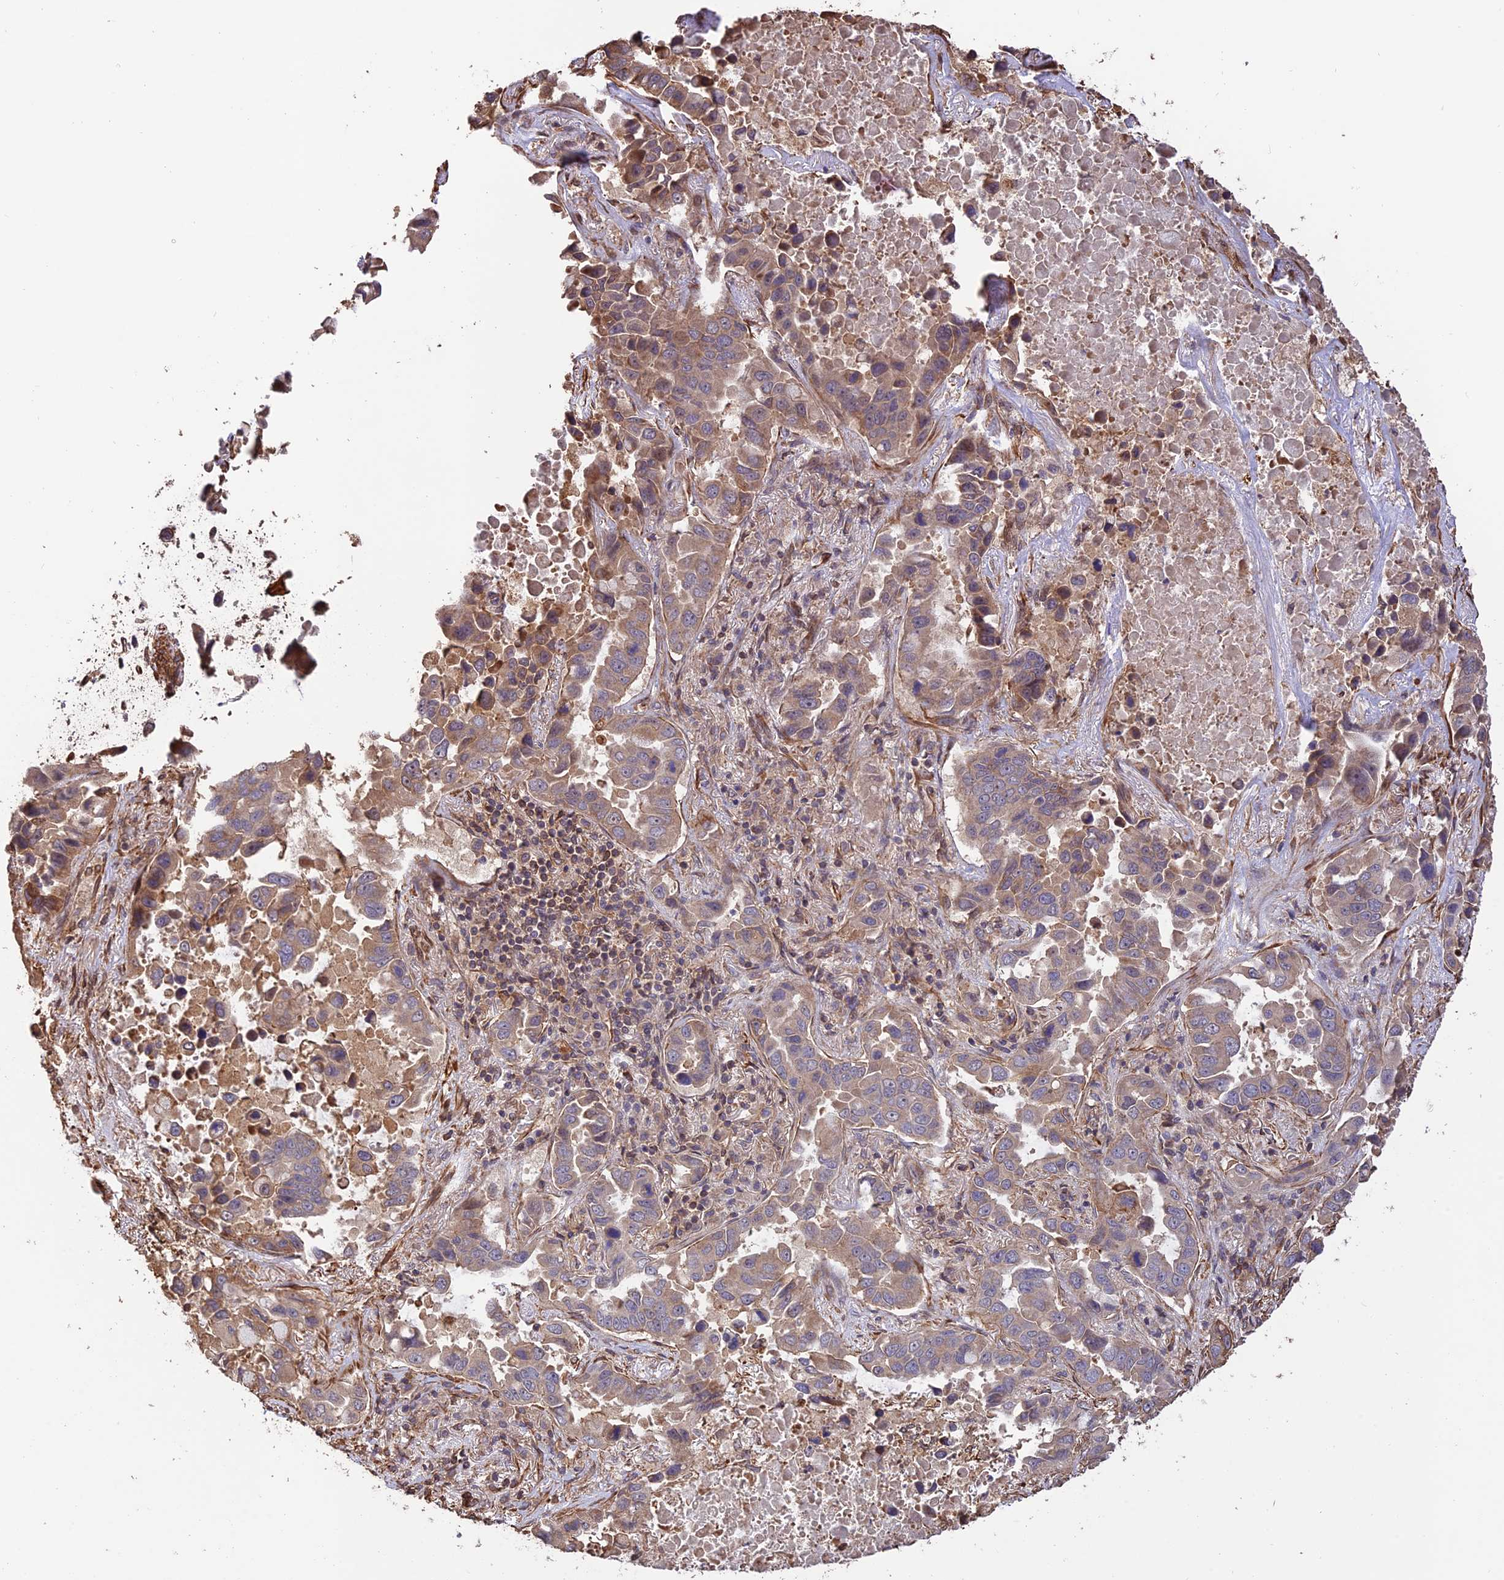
{"staining": {"intensity": "moderate", "quantity": "25%-75%", "location": "cytoplasmic/membranous"}, "tissue": "lung cancer", "cell_type": "Tumor cells", "image_type": "cancer", "snomed": [{"axis": "morphology", "description": "Adenocarcinoma, NOS"}, {"axis": "topography", "description": "Lung"}], "caption": "There is medium levels of moderate cytoplasmic/membranous staining in tumor cells of adenocarcinoma (lung), as demonstrated by immunohistochemical staining (brown color).", "gene": "CREBL2", "patient": {"sex": "male", "age": 64}}